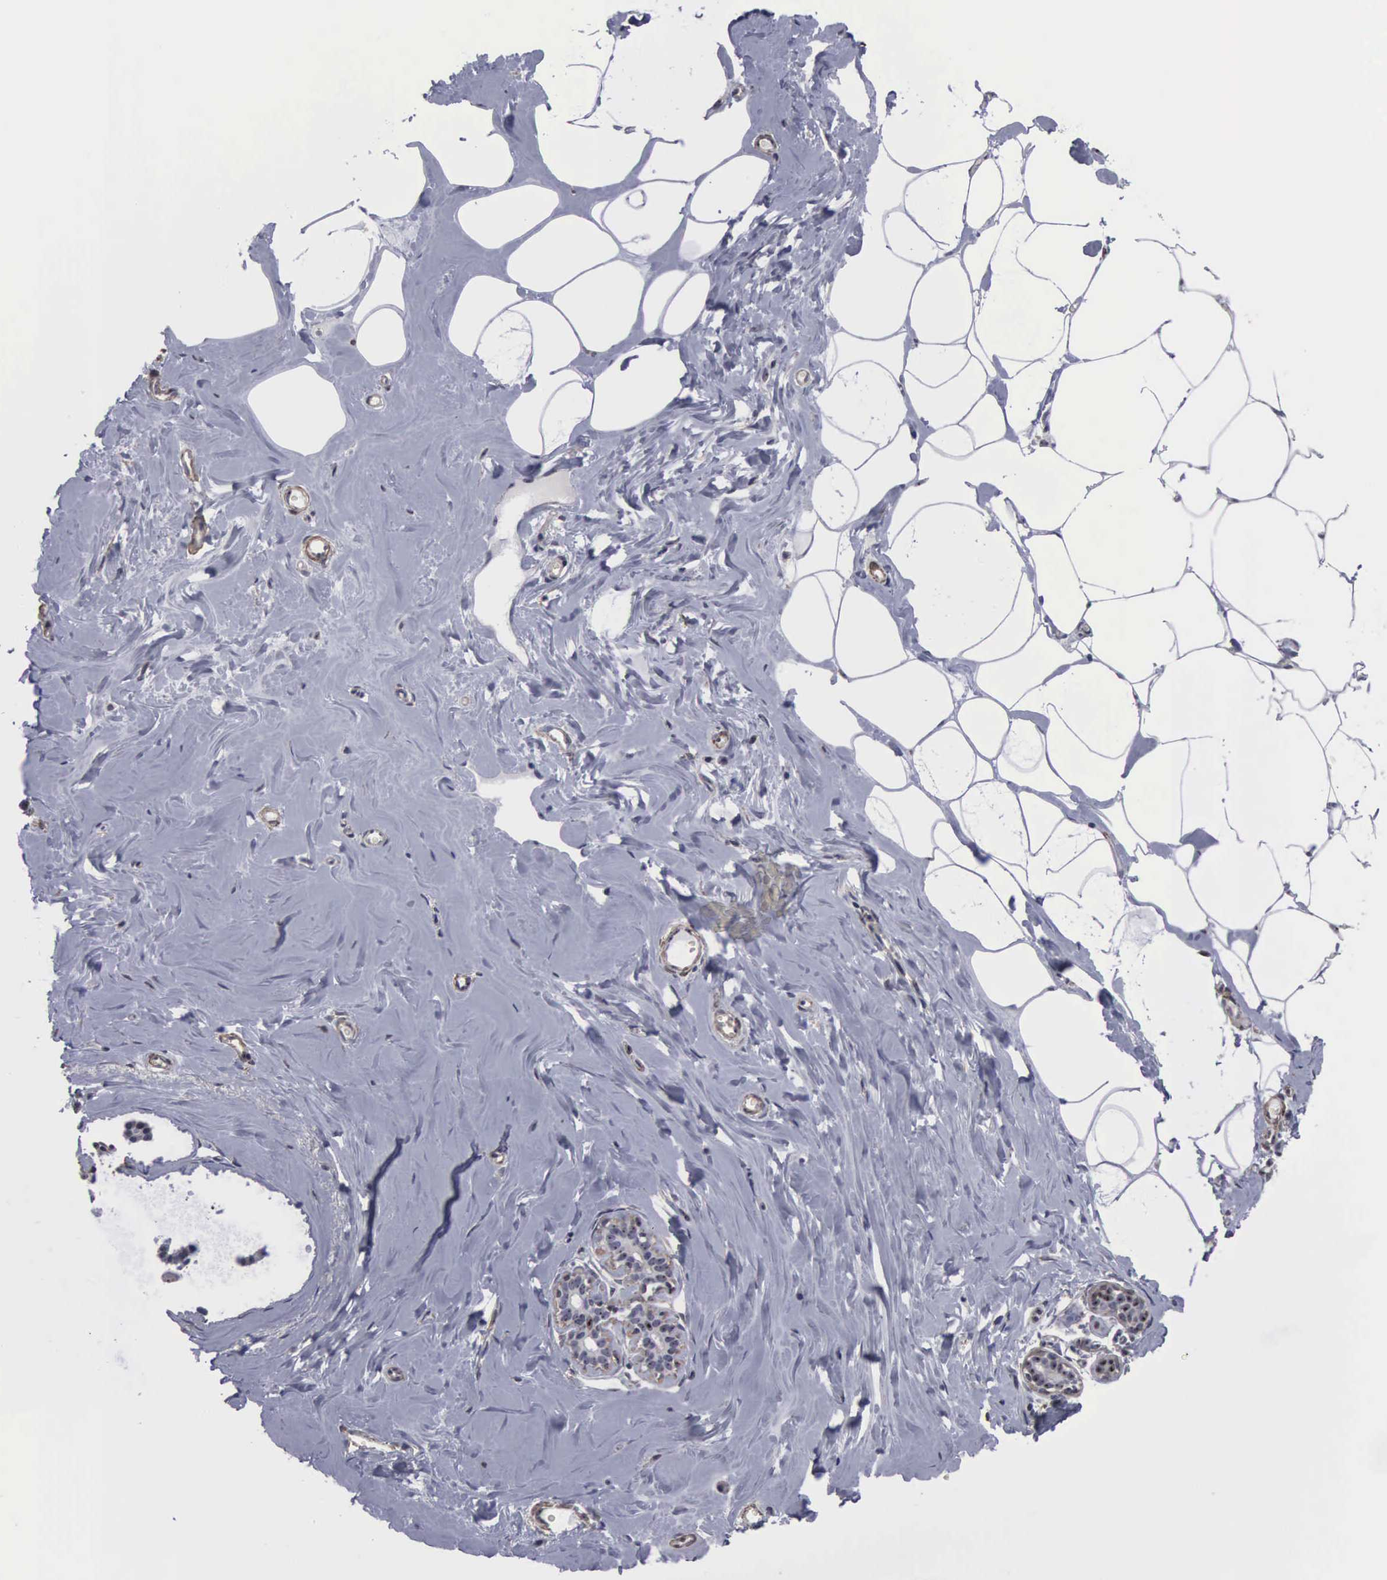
{"staining": {"intensity": "negative", "quantity": "none", "location": "none"}, "tissue": "breast", "cell_type": "Adipocytes", "image_type": "normal", "snomed": [{"axis": "morphology", "description": "Normal tissue, NOS"}, {"axis": "topography", "description": "Breast"}], "caption": "Immunohistochemistry (IHC) of benign breast displays no positivity in adipocytes. (Stains: DAB IHC with hematoxylin counter stain, Microscopy: brightfield microscopy at high magnification).", "gene": "NGDN", "patient": {"sex": "female", "age": 45}}